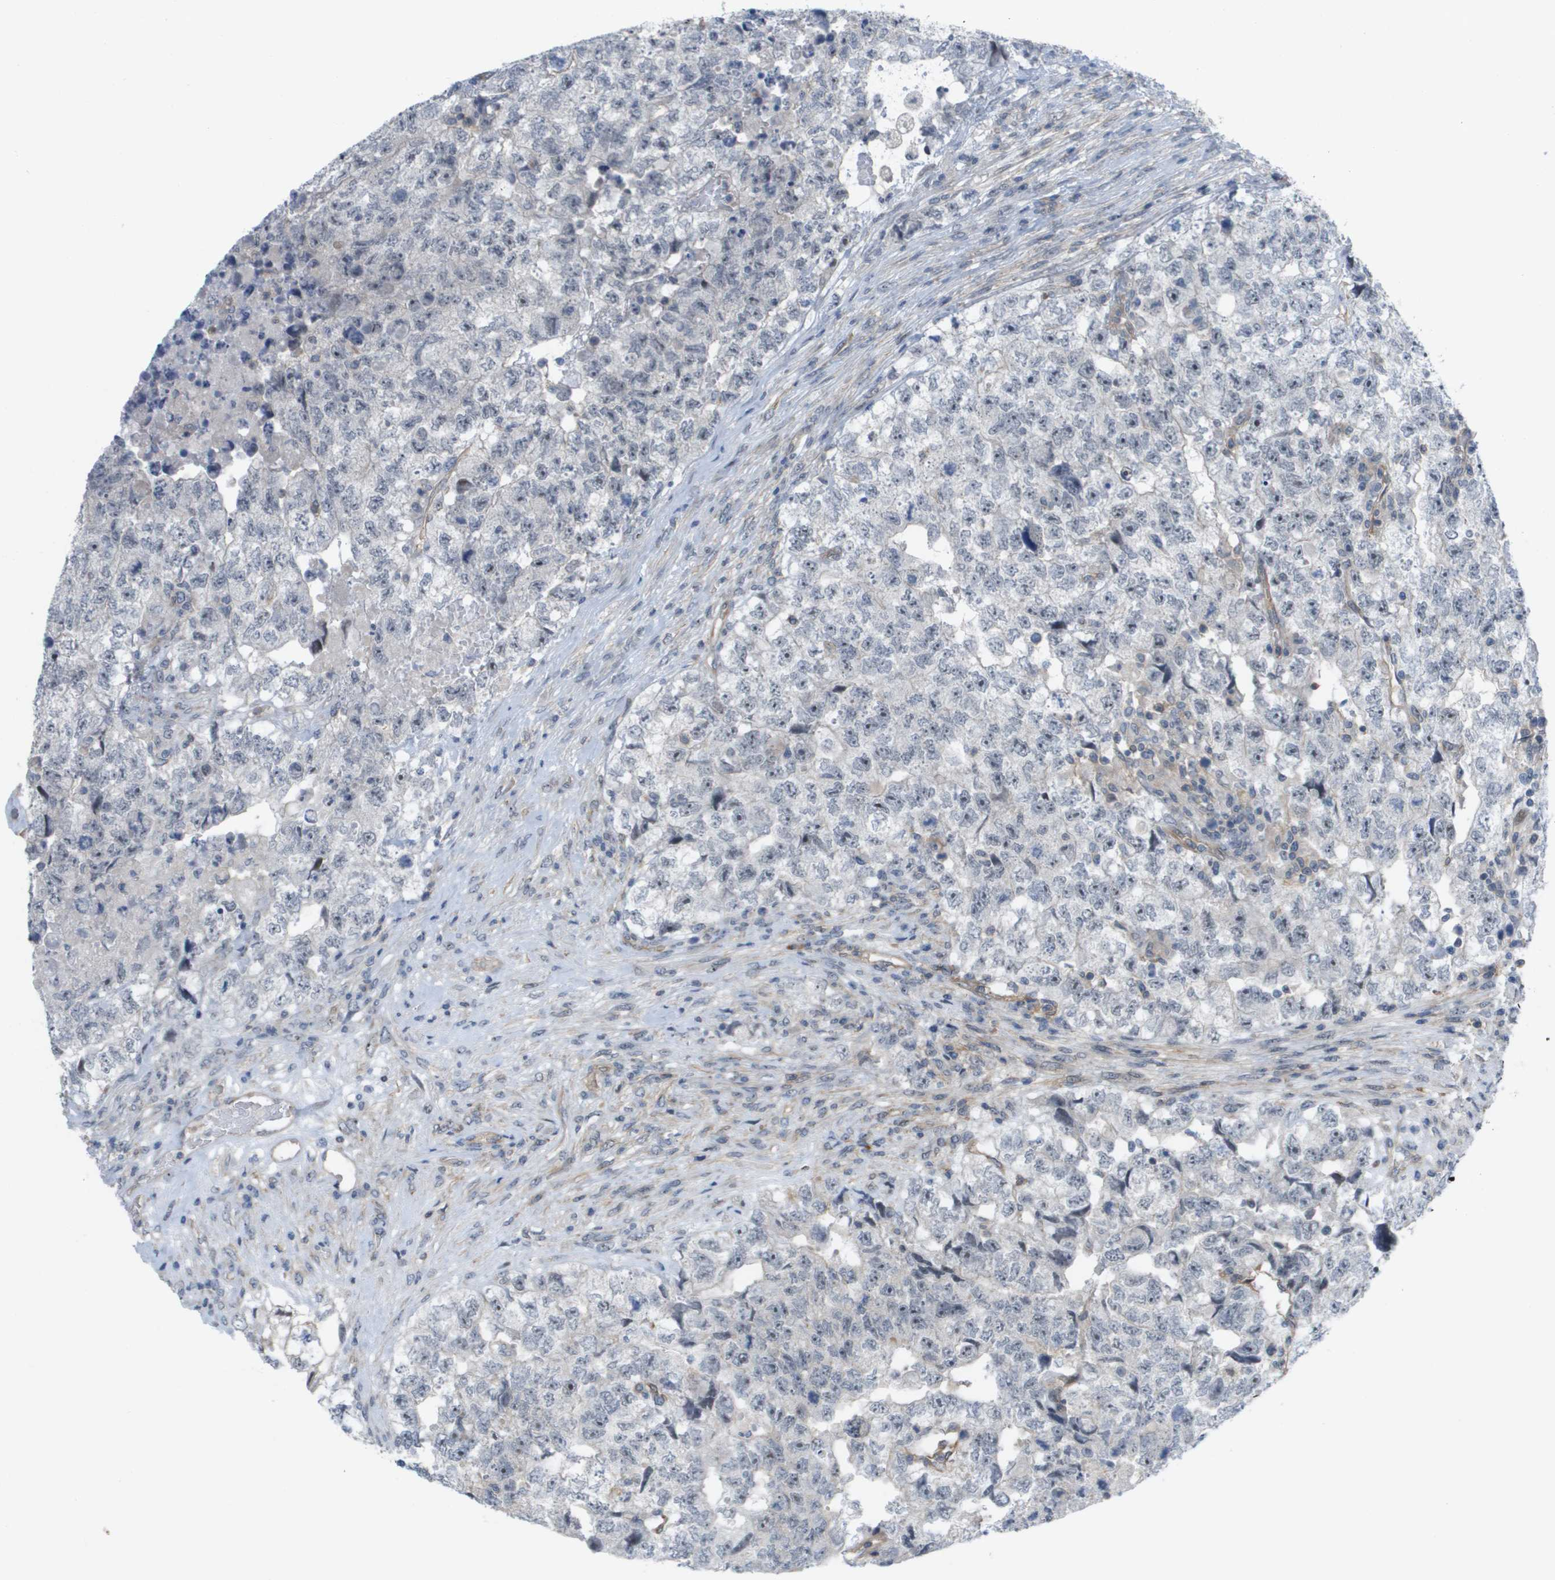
{"staining": {"intensity": "negative", "quantity": "none", "location": "none"}, "tissue": "testis cancer", "cell_type": "Tumor cells", "image_type": "cancer", "snomed": [{"axis": "morphology", "description": "Carcinoma, Embryonal, NOS"}, {"axis": "topography", "description": "Testis"}], "caption": "An image of human testis embryonal carcinoma is negative for staining in tumor cells.", "gene": "MTARC2", "patient": {"sex": "male", "age": 36}}